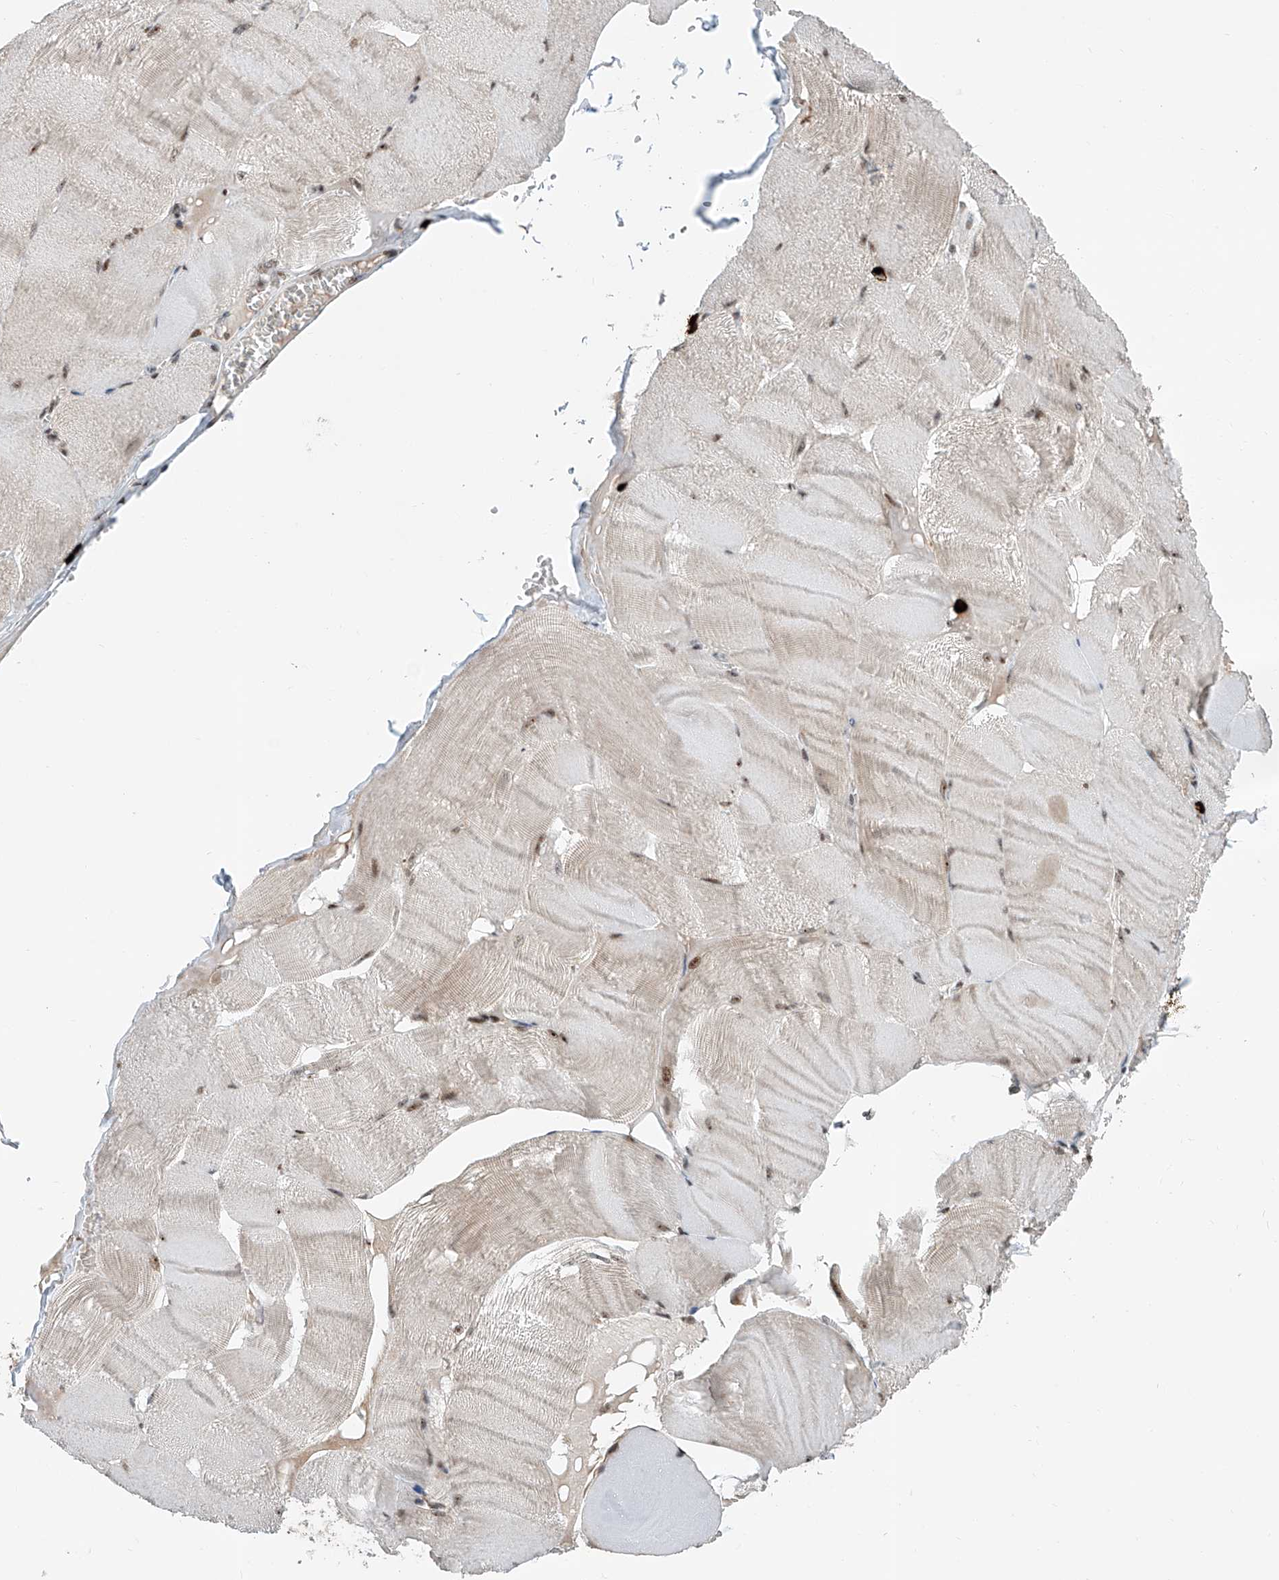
{"staining": {"intensity": "moderate", "quantity": "25%-75%", "location": "nuclear"}, "tissue": "skeletal muscle", "cell_type": "Myocytes", "image_type": "normal", "snomed": [{"axis": "morphology", "description": "Normal tissue, NOS"}, {"axis": "morphology", "description": "Basal cell carcinoma"}, {"axis": "topography", "description": "Skeletal muscle"}], "caption": "Skeletal muscle stained with immunohistochemistry (IHC) shows moderate nuclear expression in about 25%-75% of myocytes.", "gene": "SDE2", "patient": {"sex": "female", "age": 64}}